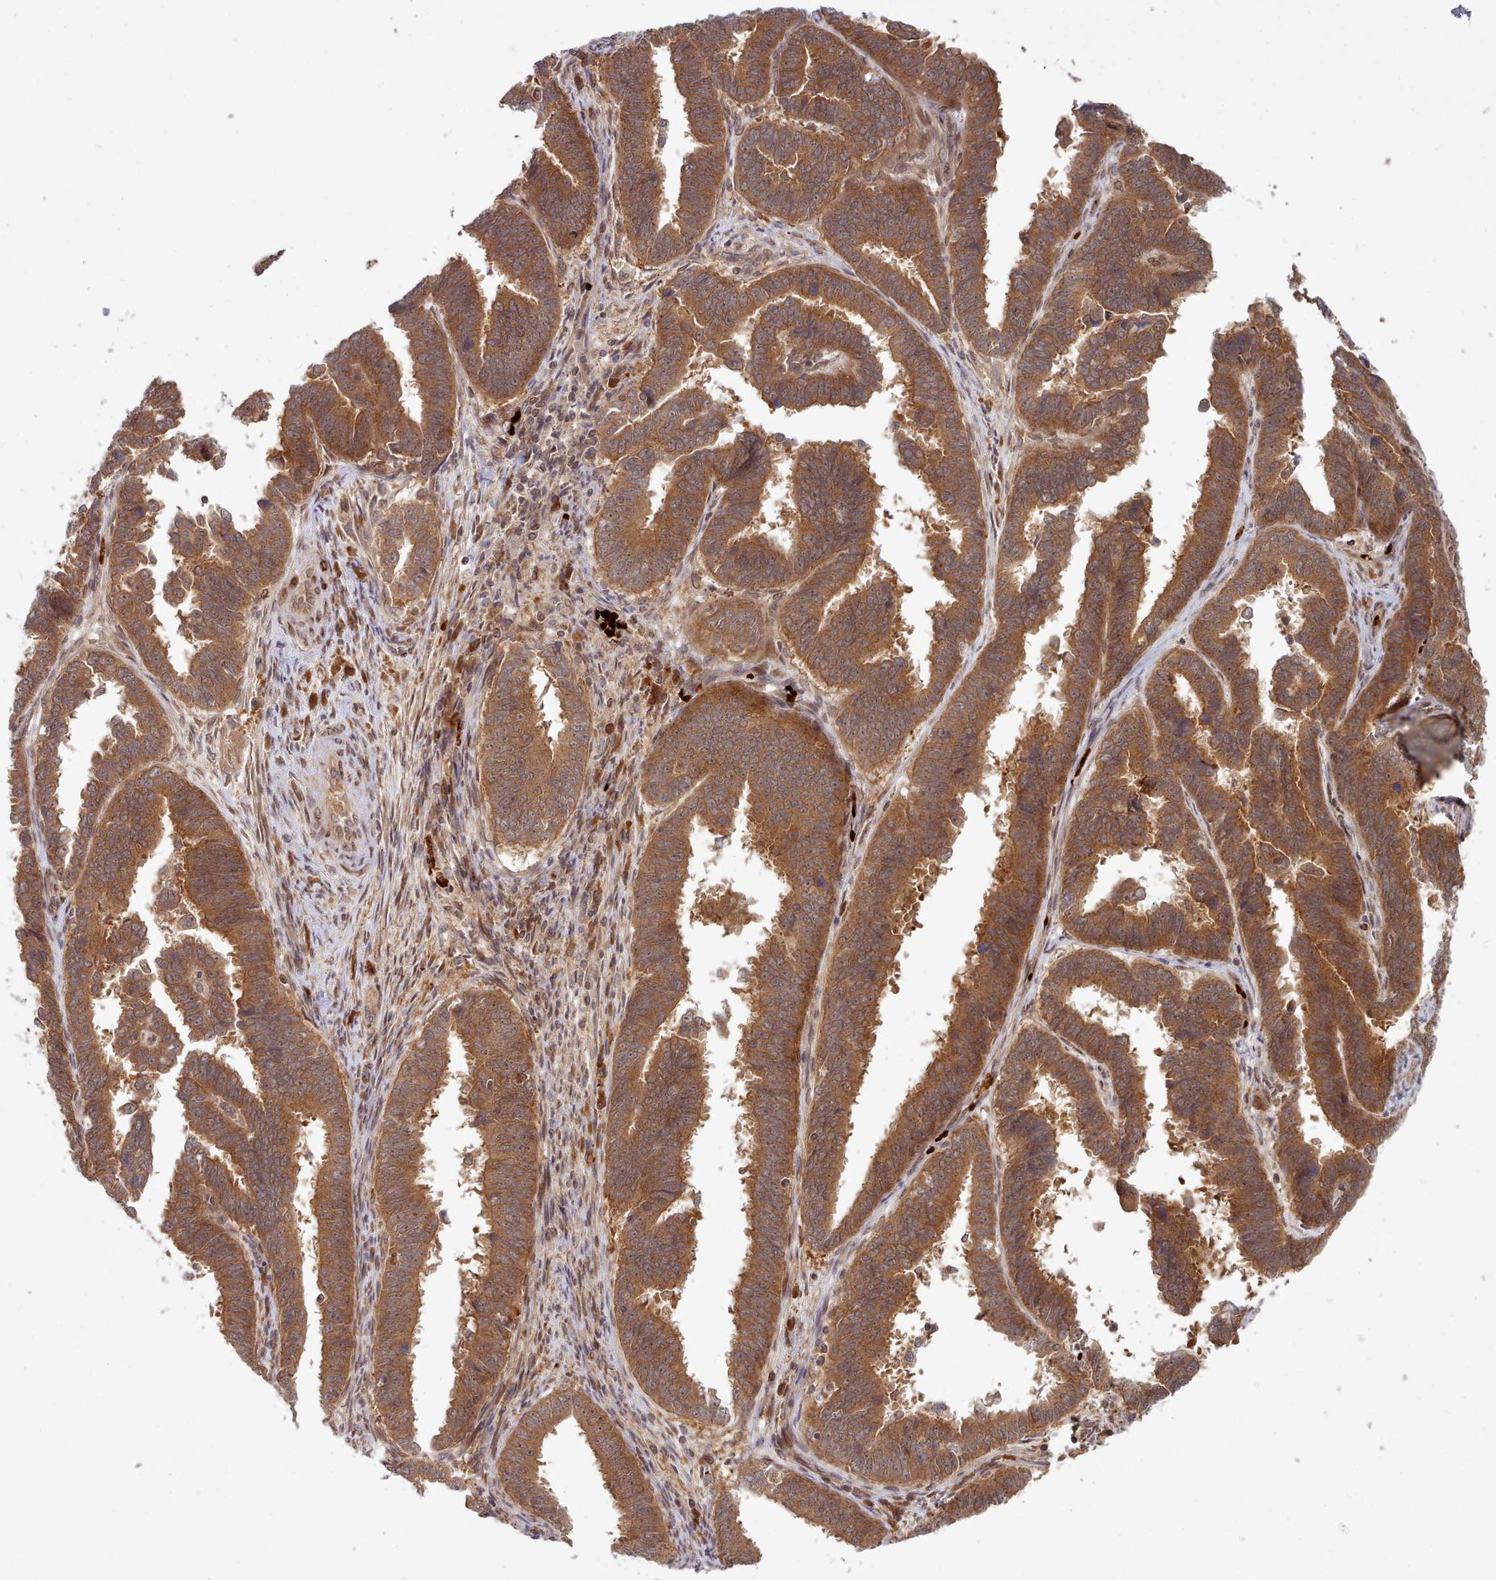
{"staining": {"intensity": "moderate", "quantity": ">75%", "location": "cytoplasmic/membranous"}, "tissue": "endometrial cancer", "cell_type": "Tumor cells", "image_type": "cancer", "snomed": [{"axis": "morphology", "description": "Adenocarcinoma, NOS"}, {"axis": "topography", "description": "Endometrium"}], "caption": "Brown immunohistochemical staining in adenocarcinoma (endometrial) reveals moderate cytoplasmic/membranous staining in approximately >75% of tumor cells.", "gene": "UBE2G1", "patient": {"sex": "female", "age": 75}}